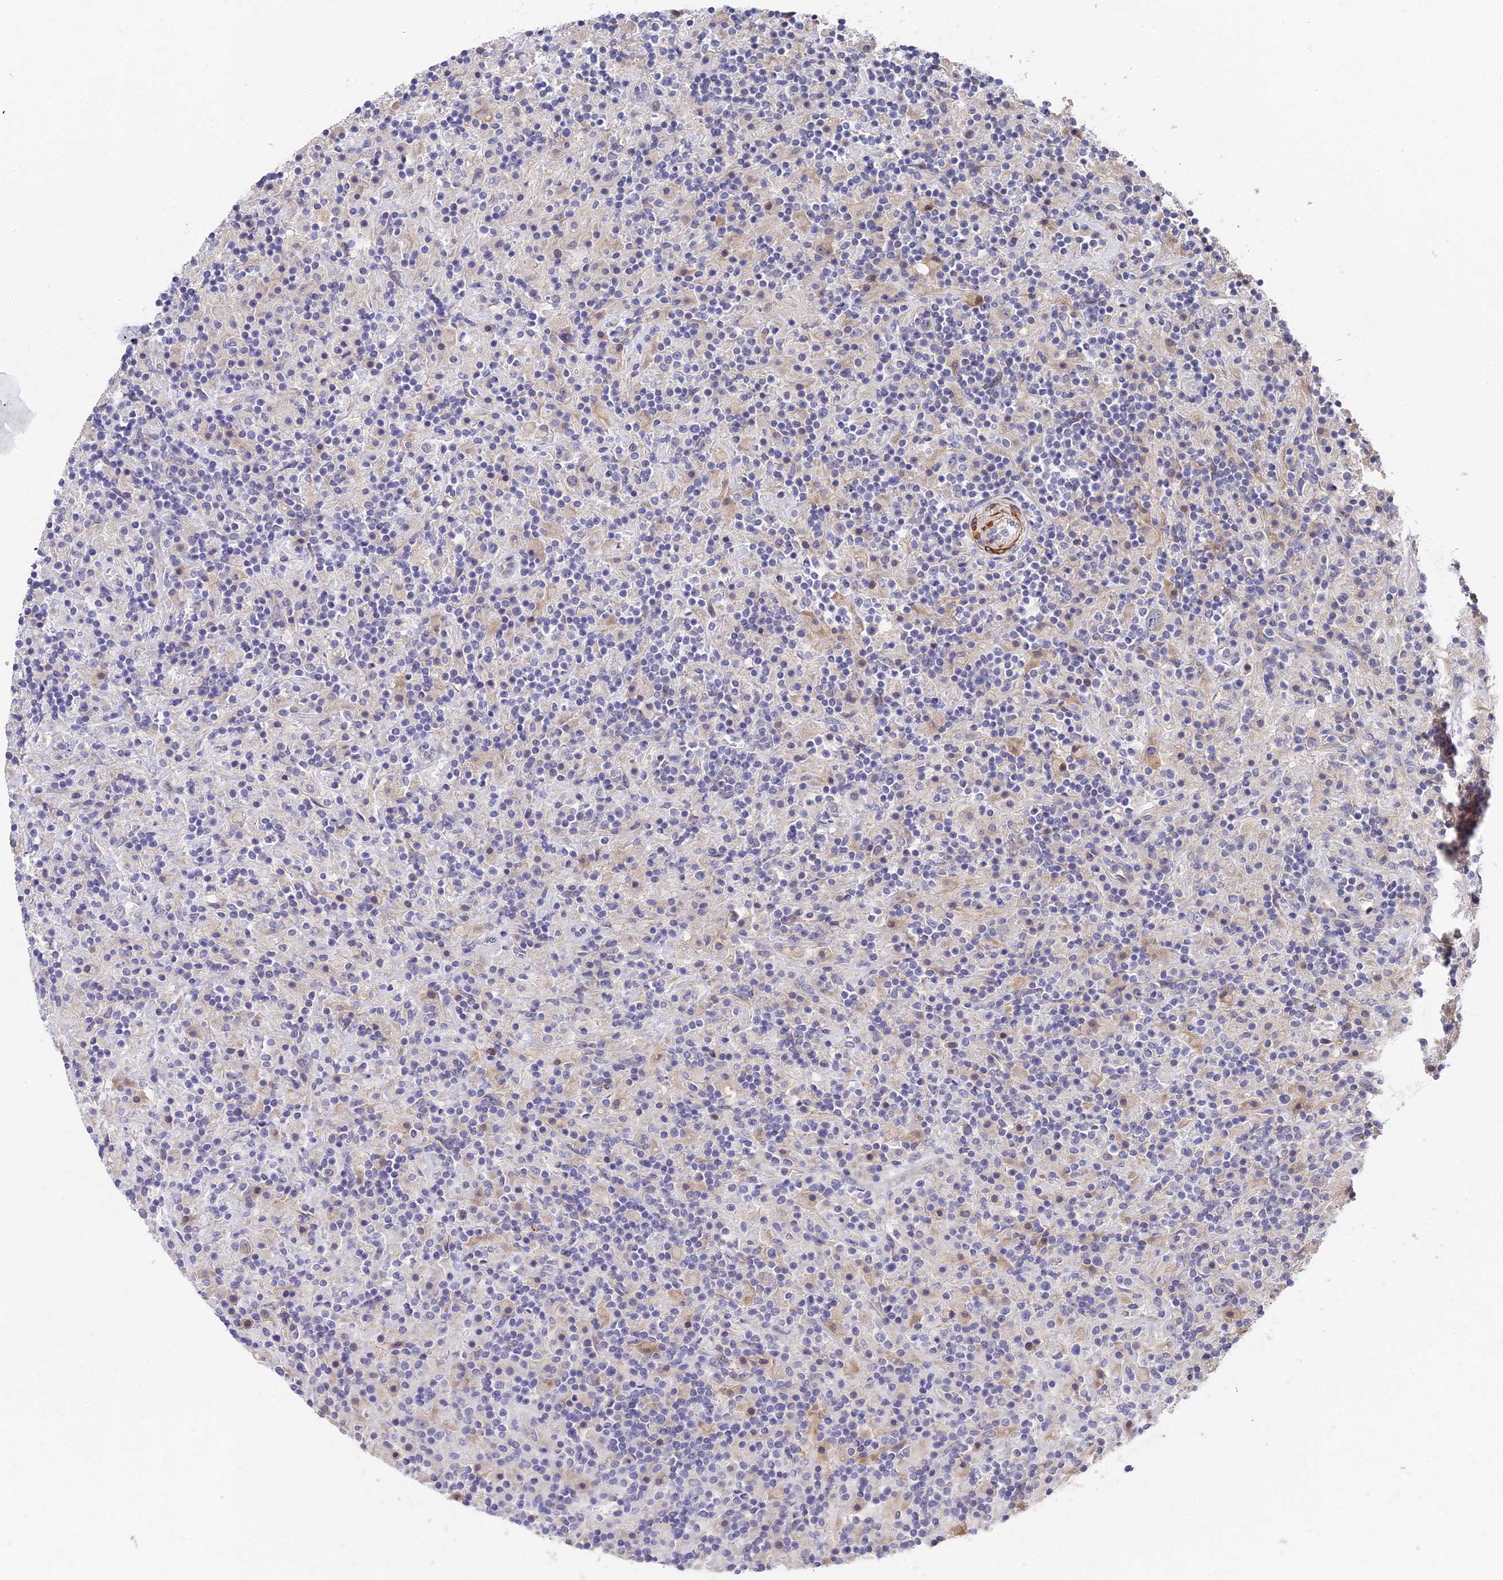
{"staining": {"intensity": "negative", "quantity": "none", "location": "none"}, "tissue": "lymphoma", "cell_type": "Tumor cells", "image_type": "cancer", "snomed": [{"axis": "morphology", "description": "Hodgkin's disease, NOS"}, {"axis": "topography", "description": "Lymph node"}], "caption": "Tumor cells show no significant protein positivity in Hodgkin's disease.", "gene": "CCDC113", "patient": {"sex": "male", "age": 70}}